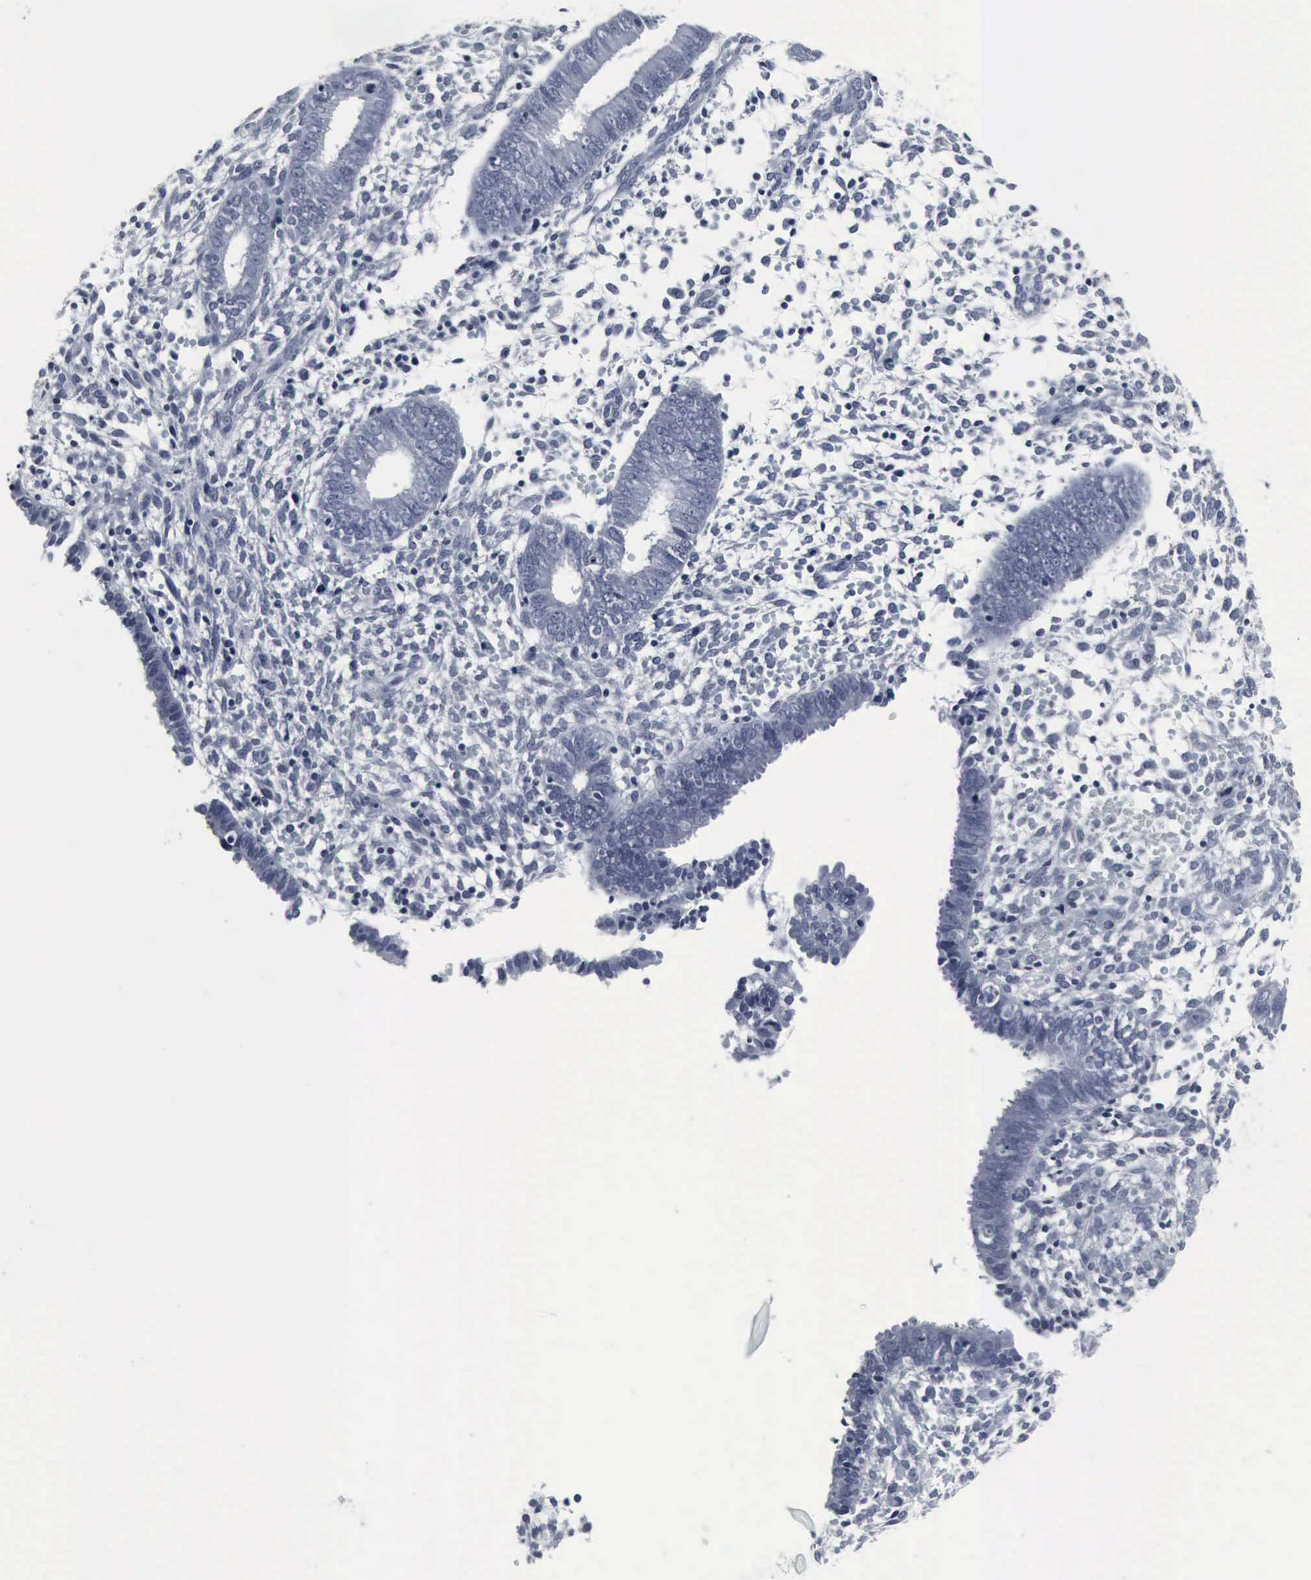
{"staining": {"intensity": "negative", "quantity": "none", "location": "none"}, "tissue": "endometrium", "cell_type": "Cells in endometrial stroma", "image_type": "normal", "snomed": [{"axis": "morphology", "description": "Normal tissue, NOS"}, {"axis": "topography", "description": "Endometrium"}], "caption": "High power microscopy photomicrograph of an IHC micrograph of benign endometrium, revealing no significant staining in cells in endometrial stroma.", "gene": "SNAP25", "patient": {"sex": "female", "age": 35}}